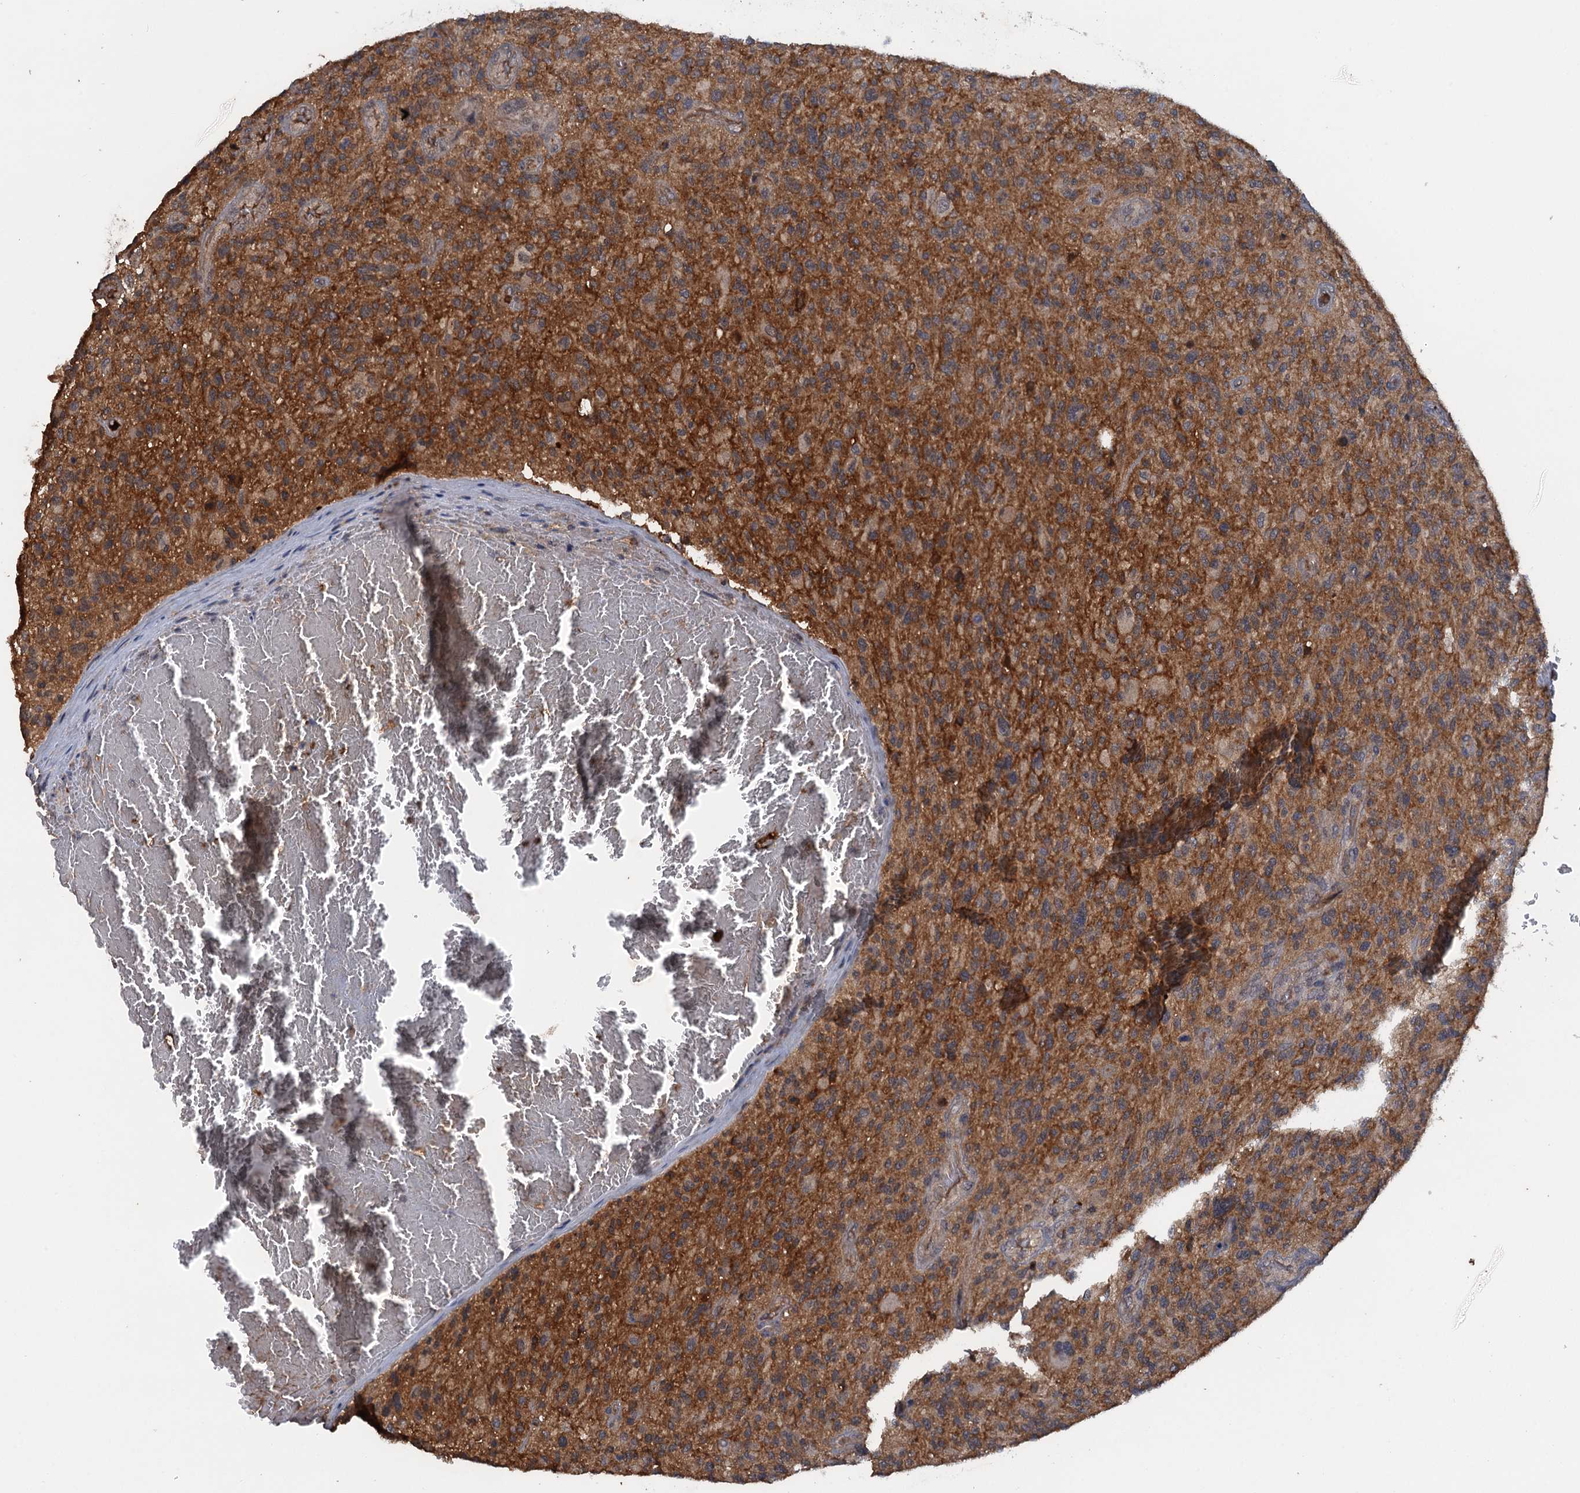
{"staining": {"intensity": "moderate", "quantity": ">75%", "location": "cytoplasmic/membranous"}, "tissue": "glioma", "cell_type": "Tumor cells", "image_type": "cancer", "snomed": [{"axis": "morphology", "description": "Glioma, malignant, High grade"}, {"axis": "topography", "description": "Brain"}], "caption": "This photomicrograph displays IHC staining of human glioma, with medium moderate cytoplasmic/membranous positivity in about >75% of tumor cells.", "gene": "HAPLN3", "patient": {"sex": "male", "age": 47}}